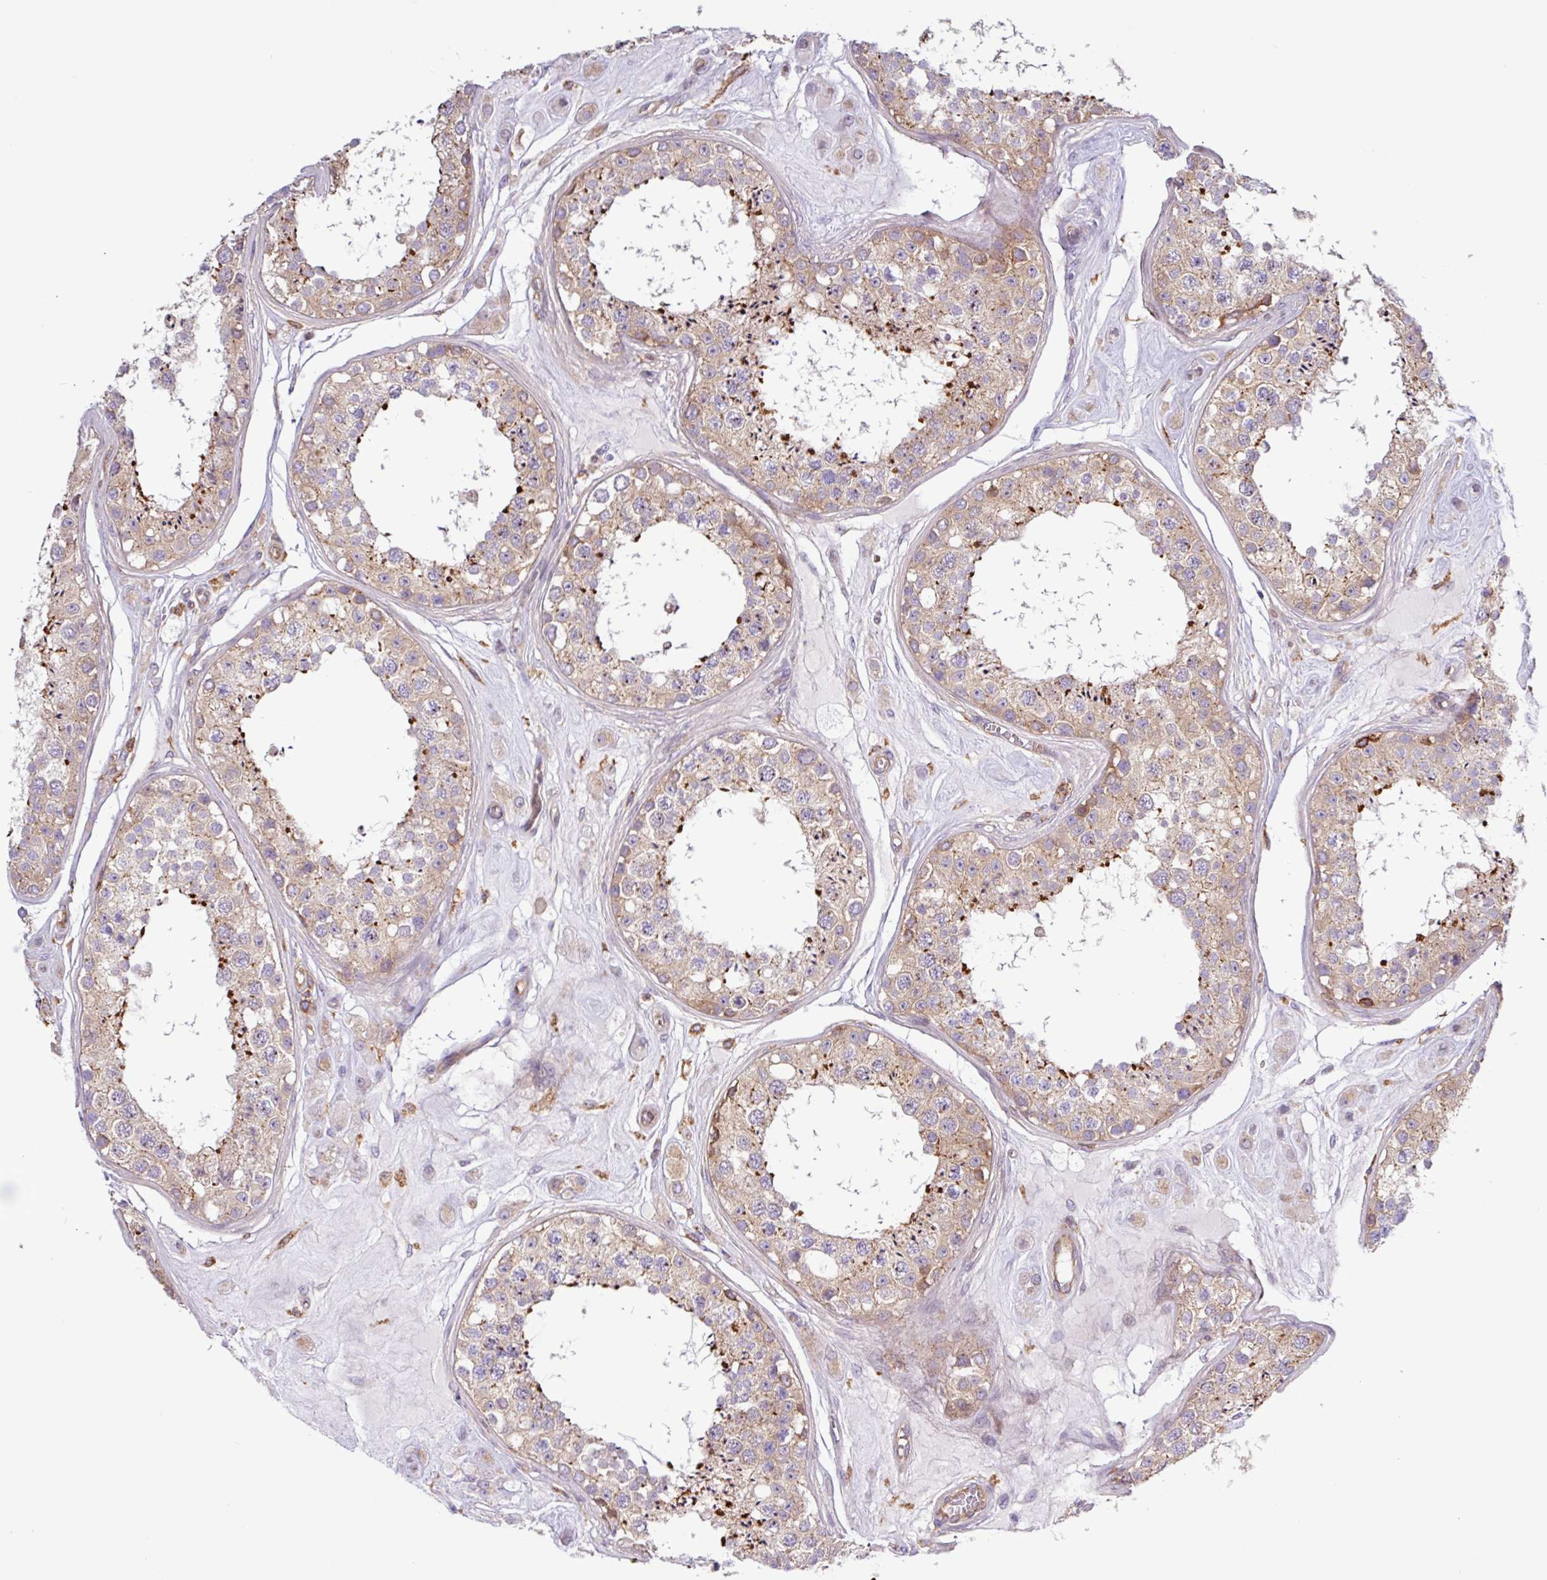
{"staining": {"intensity": "moderate", "quantity": ">75%", "location": "cytoplasmic/membranous"}, "tissue": "testis", "cell_type": "Cells in seminiferous ducts", "image_type": "normal", "snomed": [{"axis": "morphology", "description": "Normal tissue, NOS"}, {"axis": "topography", "description": "Testis"}], "caption": "IHC (DAB) staining of normal testis exhibits moderate cytoplasmic/membranous protein expression in about >75% of cells in seminiferous ducts.", "gene": "ACTR3B", "patient": {"sex": "male", "age": 25}}